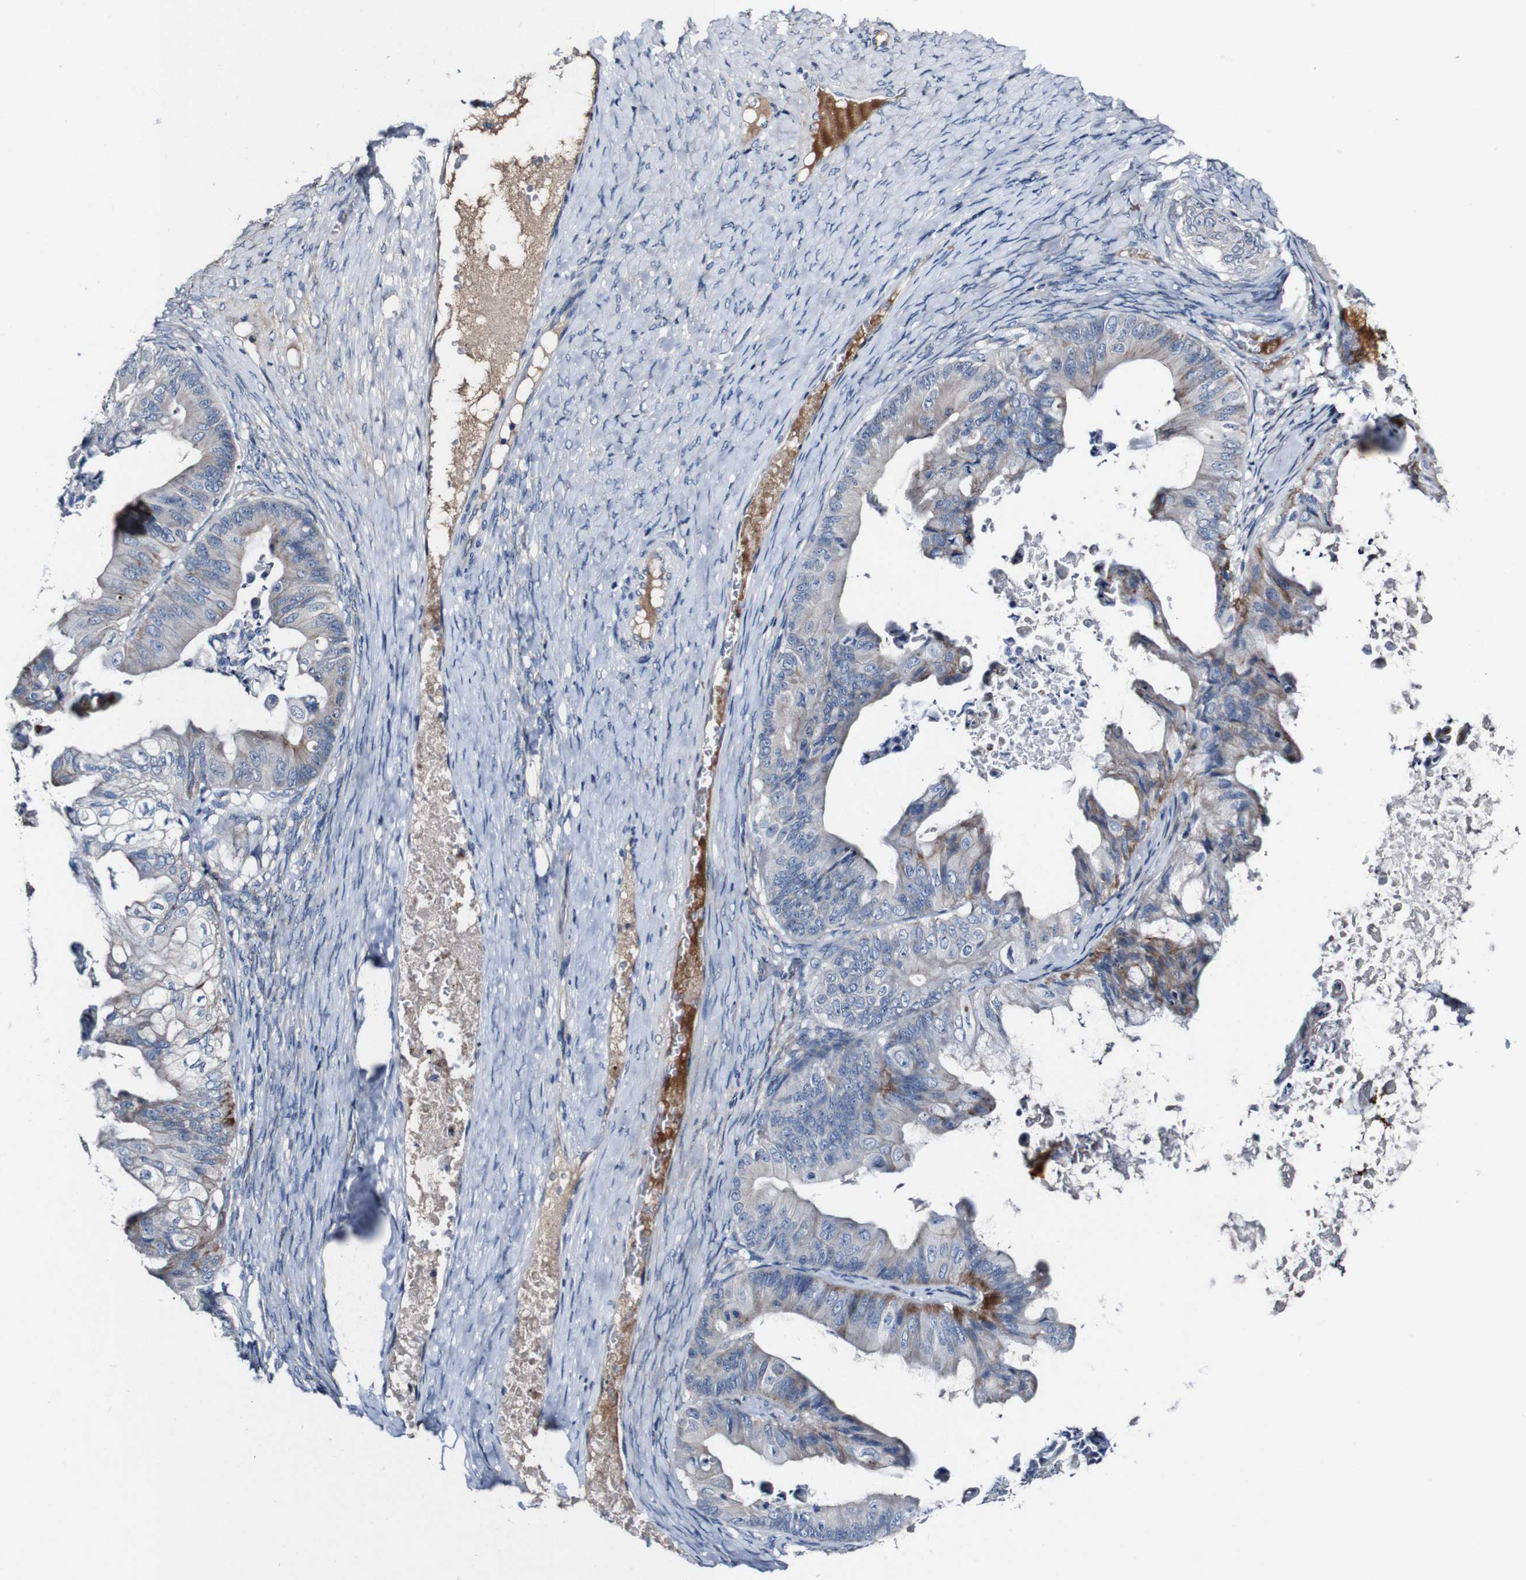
{"staining": {"intensity": "moderate", "quantity": "<25%", "location": "cytoplasmic/membranous"}, "tissue": "ovarian cancer", "cell_type": "Tumor cells", "image_type": "cancer", "snomed": [{"axis": "morphology", "description": "Cystadenocarcinoma, mucinous, NOS"}, {"axis": "topography", "description": "Ovary"}], "caption": "Immunohistochemistry (IHC) staining of mucinous cystadenocarcinoma (ovarian), which shows low levels of moderate cytoplasmic/membranous positivity in about <25% of tumor cells indicating moderate cytoplasmic/membranous protein expression. The staining was performed using DAB (3,3'-diaminobenzidine) (brown) for protein detection and nuclei were counterstained in hematoxylin (blue).", "gene": "GRAMD1A", "patient": {"sex": "female", "age": 37}}